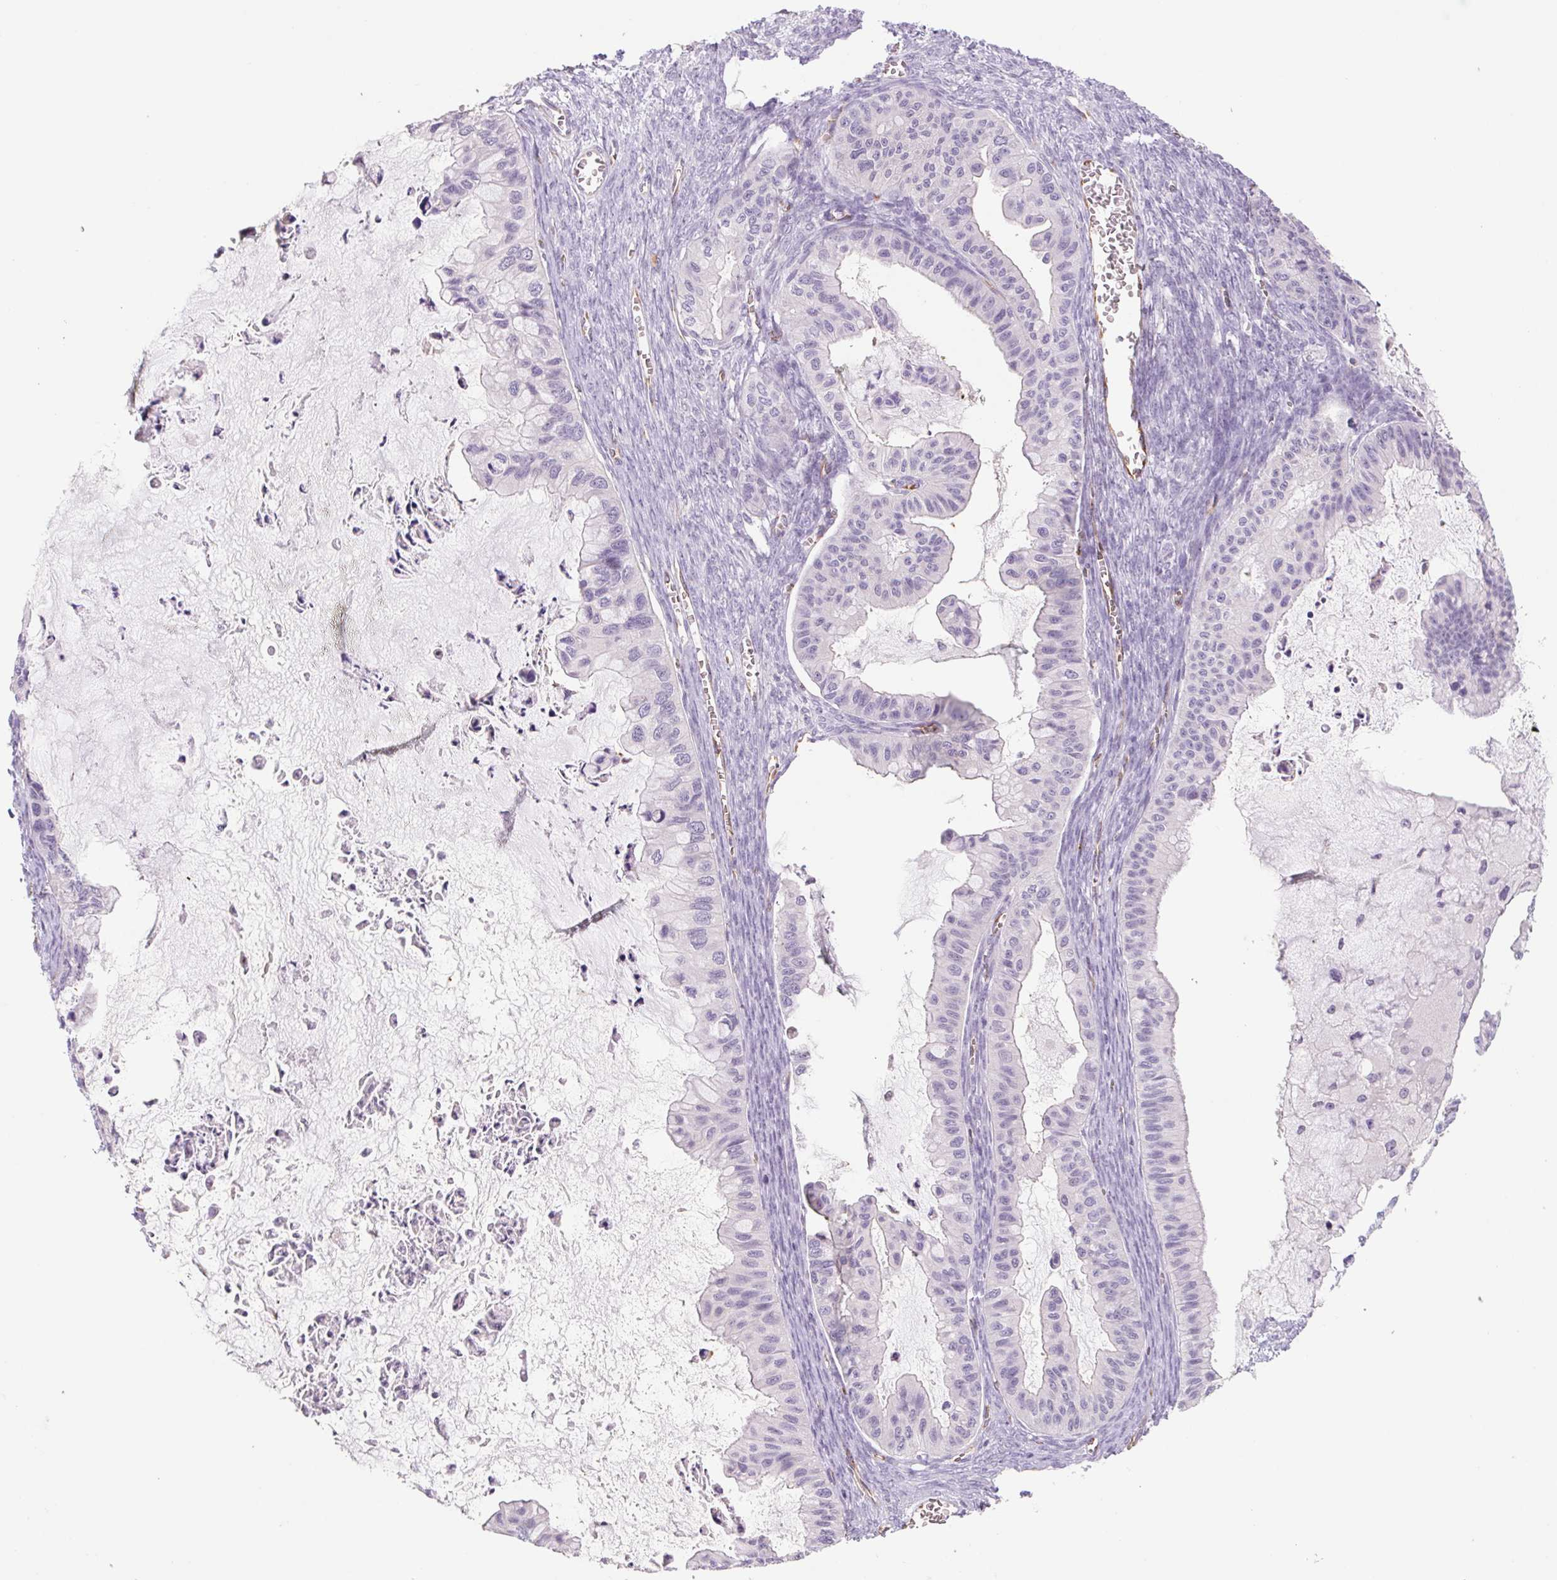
{"staining": {"intensity": "negative", "quantity": "none", "location": "none"}, "tissue": "ovarian cancer", "cell_type": "Tumor cells", "image_type": "cancer", "snomed": [{"axis": "morphology", "description": "Cystadenocarcinoma, mucinous, NOS"}, {"axis": "topography", "description": "Ovary"}], "caption": "Tumor cells are negative for brown protein staining in ovarian cancer.", "gene": "IGFL3", "patient": {"sex": "female", "age": 72}}